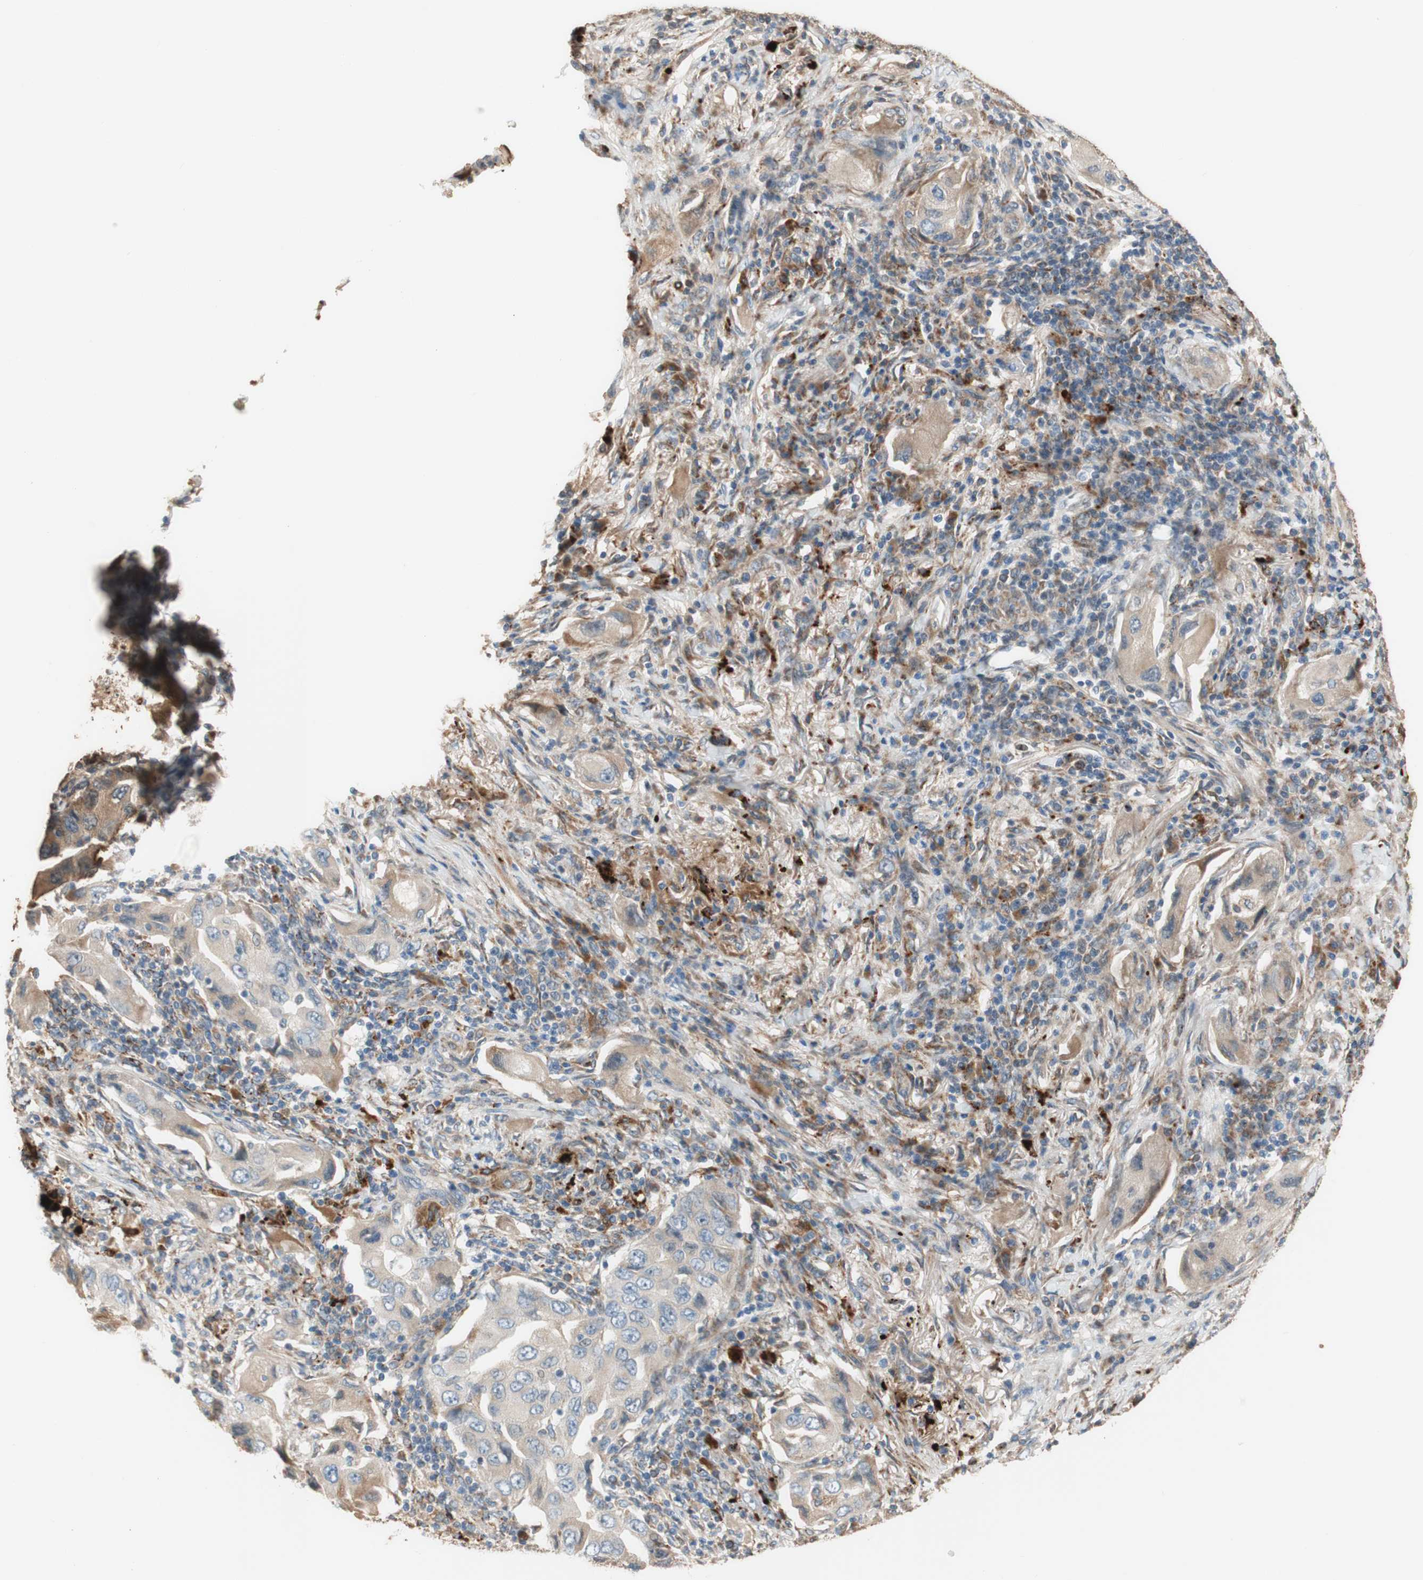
{"staining": {"intensity": "weak", "quantity": ">75%", "location": "nuclear"}, "tissue": "lung cancer", "cell_type": "Tumor cells", "image_type": "cancer", "snomed": [{"axis": "morphology", "description": "Adenocarcinoma, NOS"}, {"axis": "topography", "description": "Lung"}], "caption": "Protein expression analysis of lung cancer demonstrates weak nuclear positivity in about >75% of tumor cells.", "gene": "PTPN21", "patient": {"sex": "female", "age": 65}}